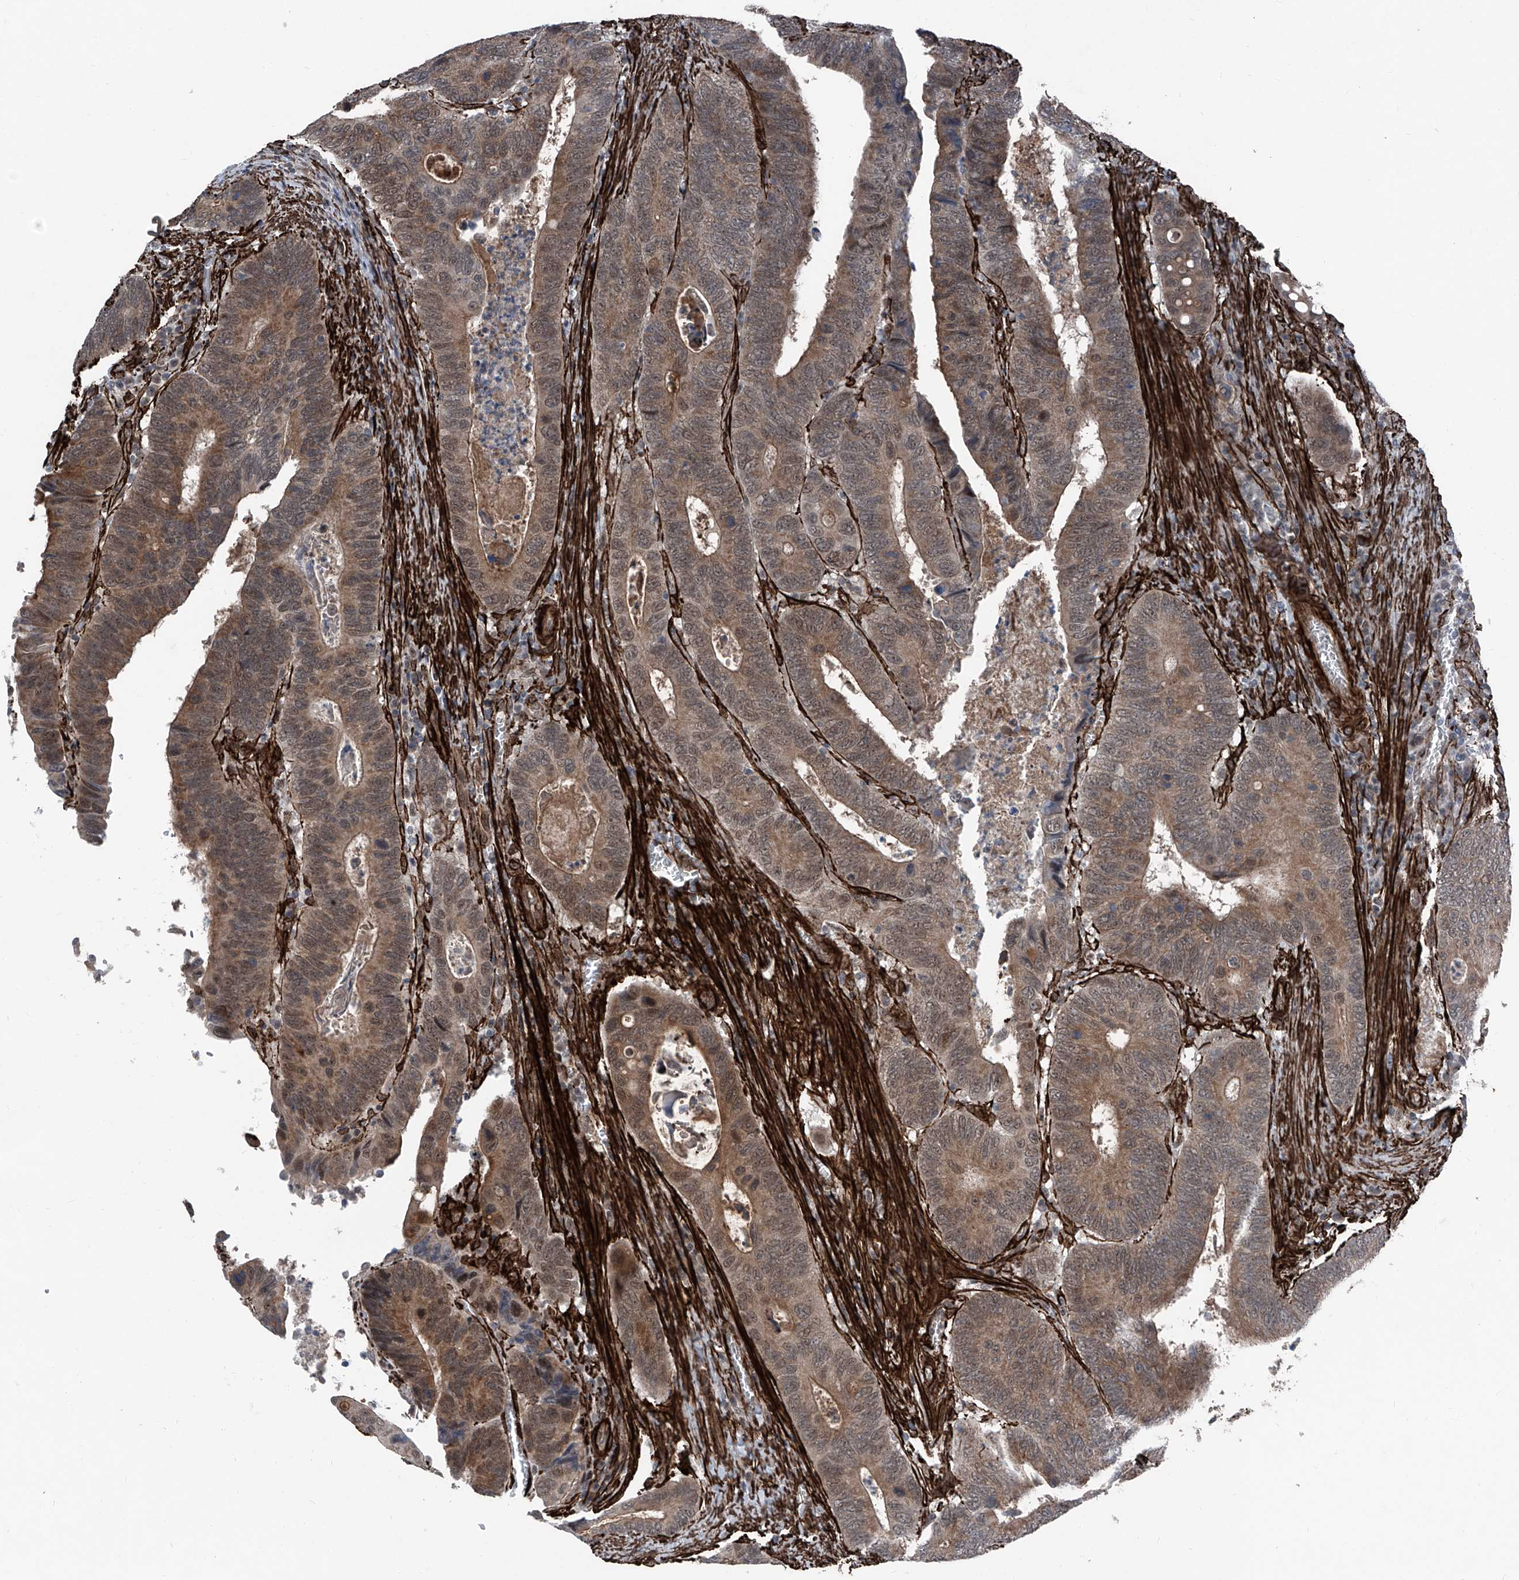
{"staining": {"intensity": "moderate", "quantity": ">75%", "location": "cytoplasmic/membranous,nuclear"}, "tissue": "colorectal cancer", "cell_type": "Tumor cells", "image_type": "cancer", "snomed": [{"axis": "morphology", "description": "Adenocarcinoma, NOS"}, {"axis": "topography", "description": "Colon"}], "caption": "Protein staining of colorectal cancer tissue exhibits moderate cytoplasmic/membranous and nuclear staining in approximately >75% of tumor cells.", "gene": "COA7", "patient": {"sex": "male", "age": 72}}